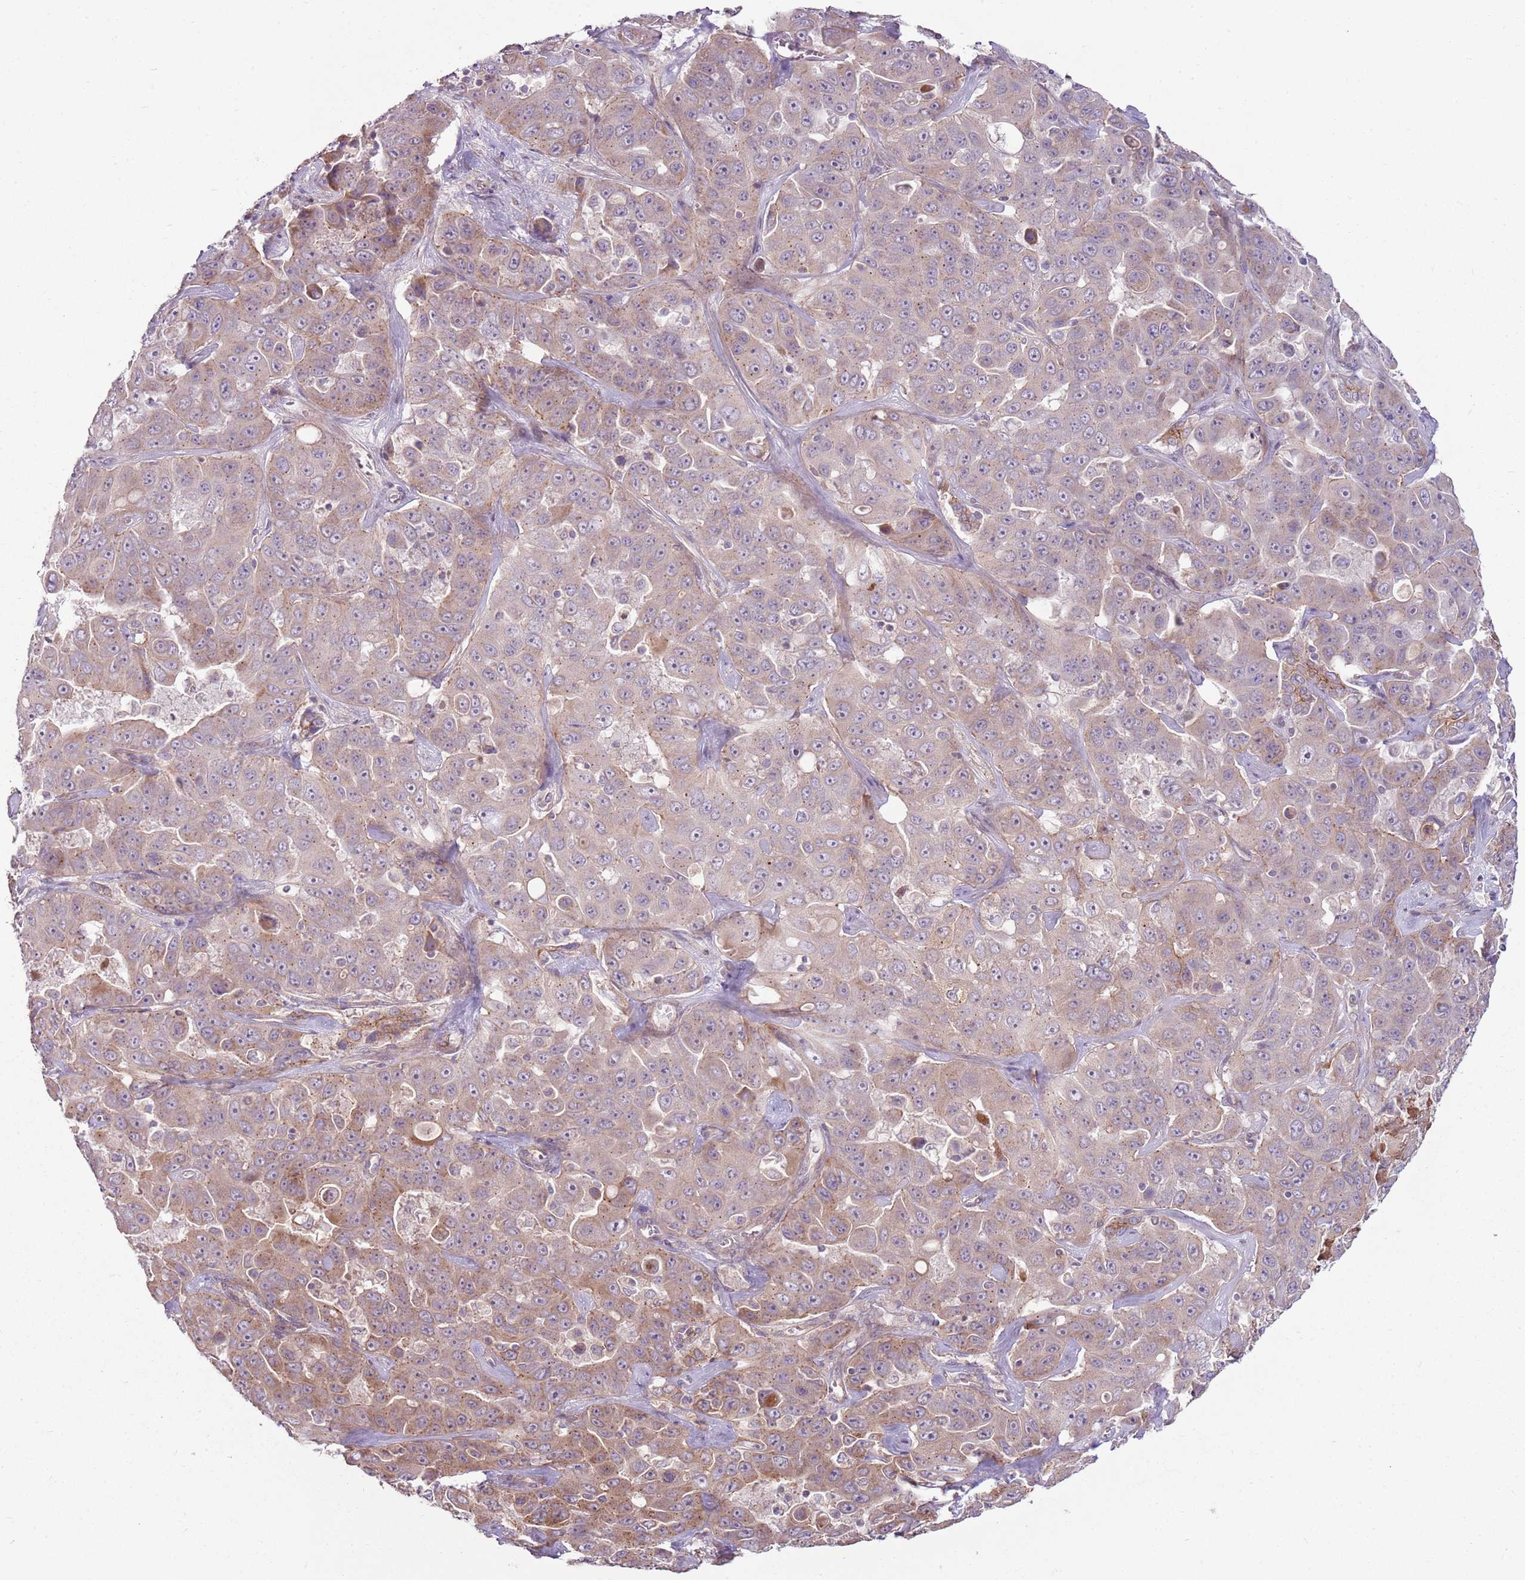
{"staining": {"intensity": "moderate", "quantity": "25%-75%", "location": "cytoplasmic/membranous"}, "tissue": "liver cancer", "cell_type": "Tumor cells", "image_type": "cancer", "snomed": [{"axis": "morphology", "description": "Cholangiocarcinoma"}, {"axis": "topography", "description": "Liver"}], "caption": "Immunohistochemistry (IHC) histopathology image of neoplastic tissue: human liver cancer stained using IHC exhibits medium levels of moderate protein expression localized specifically in the cytoplasmic/membranous of tumor cells, appearing as a cytoplasmic/membranous brown color.", "gene": "SPATA31D1", "patient": {"sex": "female", "age": 52}}